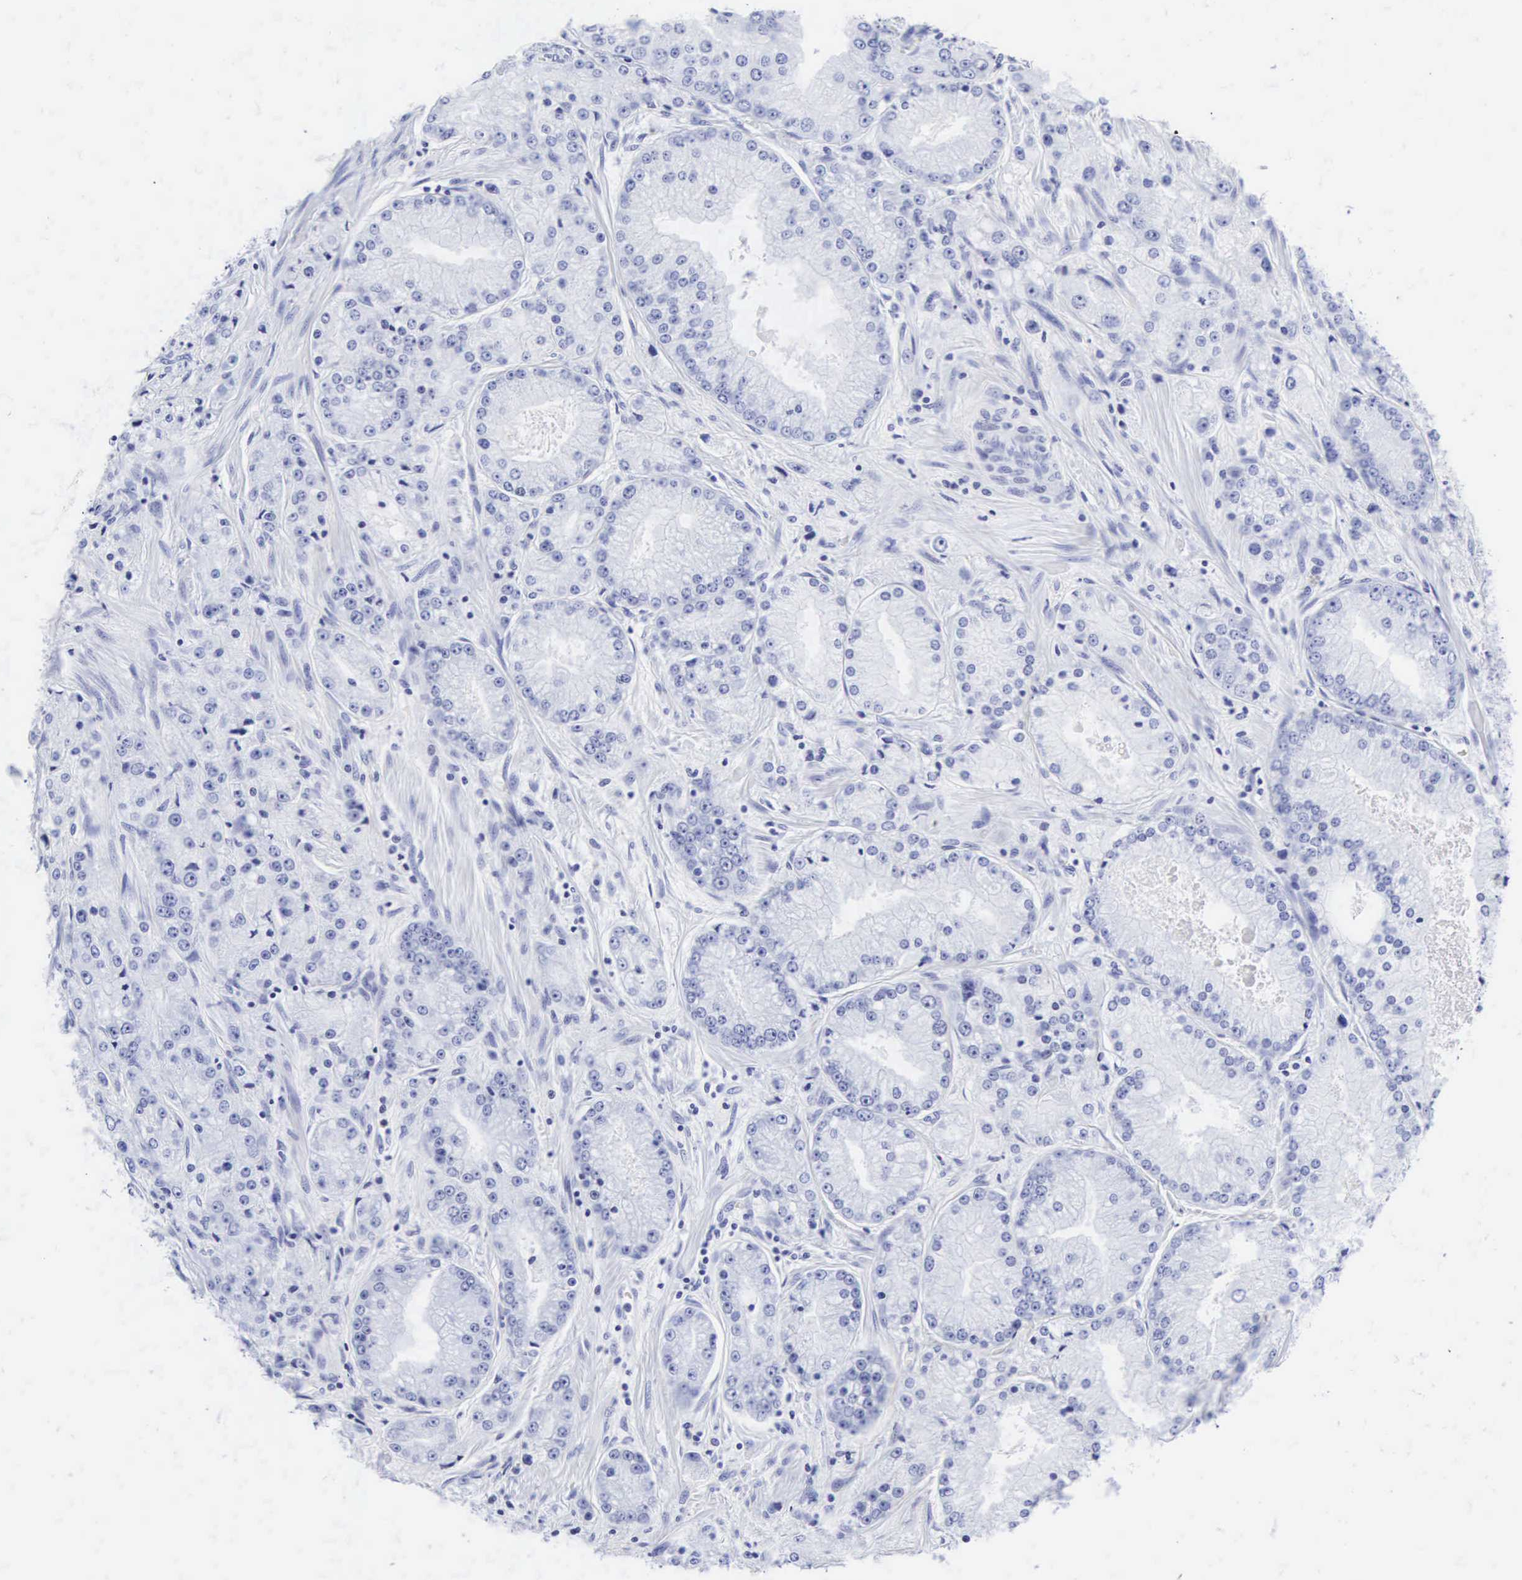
{"staining": {"intensity": "negative", "quantity": "none", "location": "none"}, "tissue": "prostate cancer", "cell_type": "Tumor cells", "image_type": "cancer", "snomed": [{"axis": "morphology", "description": "Adenocarcinoma, Medium grade"}, {"axis": "topography", "description": "Prostate"}], "caption": "This is a image of immunohistochemistry staining of prostate adenocarcinoma (medium-grade), which shows no positivity in tumor cells.", "gene": "CGB3", "patient": {"sex": "male", "age": 72}}